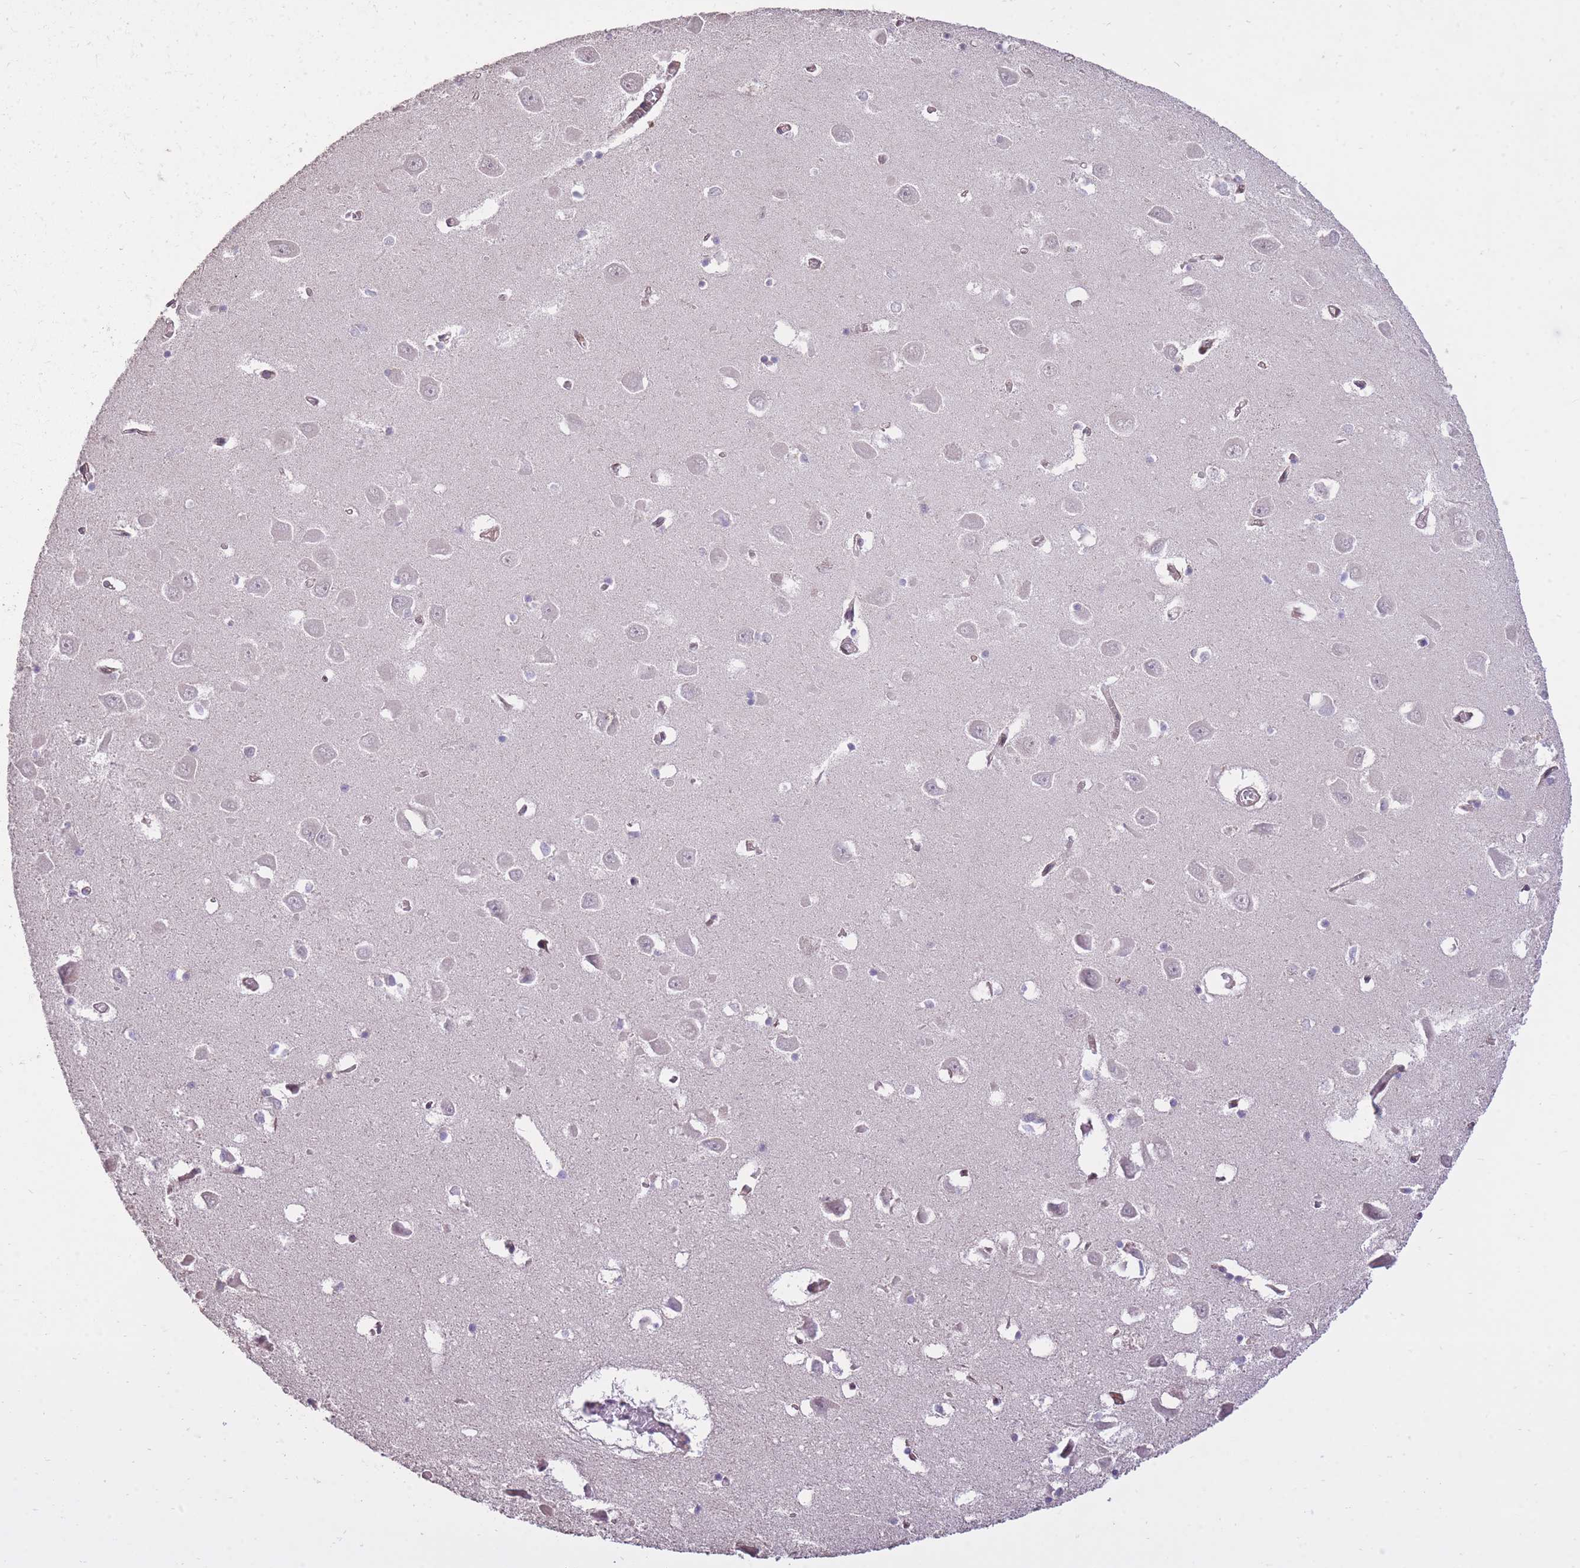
{"staining": {"intensity": "negative", "quantity": "none", "location": "none"}, "tissue": "hippocampus", "cell_type": "Glial cells", "image_type": "normal", "snomed": [{"axis": "morphology", "description": "Normal tissue, NOS"}, {"axis": "topography", "description": "Hippocampus"}], "caption": "Immunohistochemical staining of normal hippocampus shows no significant expression in glial cells.", "gene": "PLD1", "patient": {"sex": "male", "age": 70}}